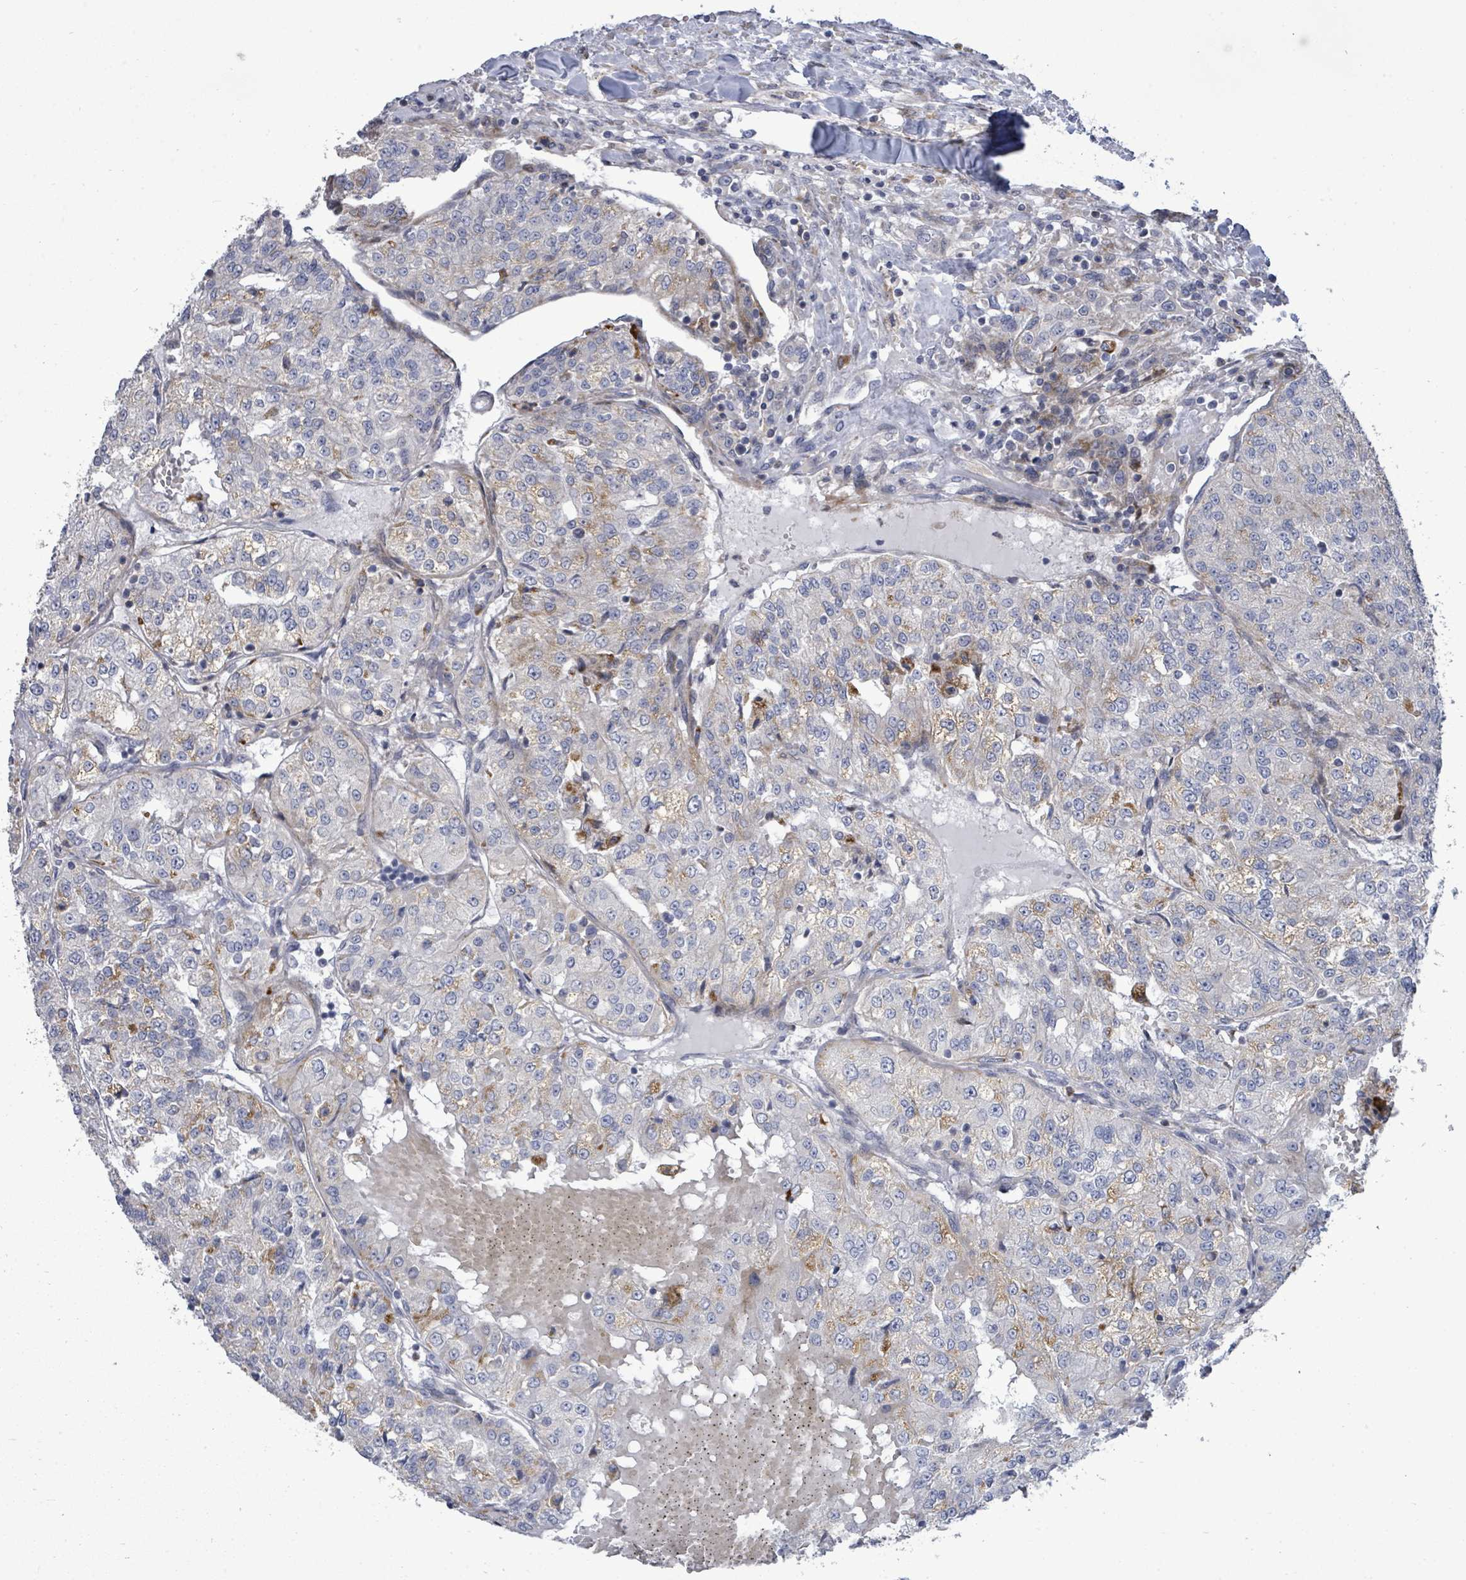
{"staining": {"intensity": "negative", "quantity": "none", "location": "none"}, "tissue": "renal cancer", "cell_type": "Tumor cells", "image_type": "cancer", "snomed": [{"axis": "morphology", "description": "Adenocarcinoma, NOS"}, {"axis": "topography", "description": "Kidney"}], "caption": "This image is of renal cancer (adenocarcinoma) stained with immunohistochemistry to label a protein in brown with the nuclei are counter-stained blue. There is no positivity in tumor cells. (DAB (3,3'-diaminobenzidine) immunohistochemistry (IHC) with hematoxylin counter stain).", "gene": "SAR1A", "patient": {"sex": "female", "age": 63}}